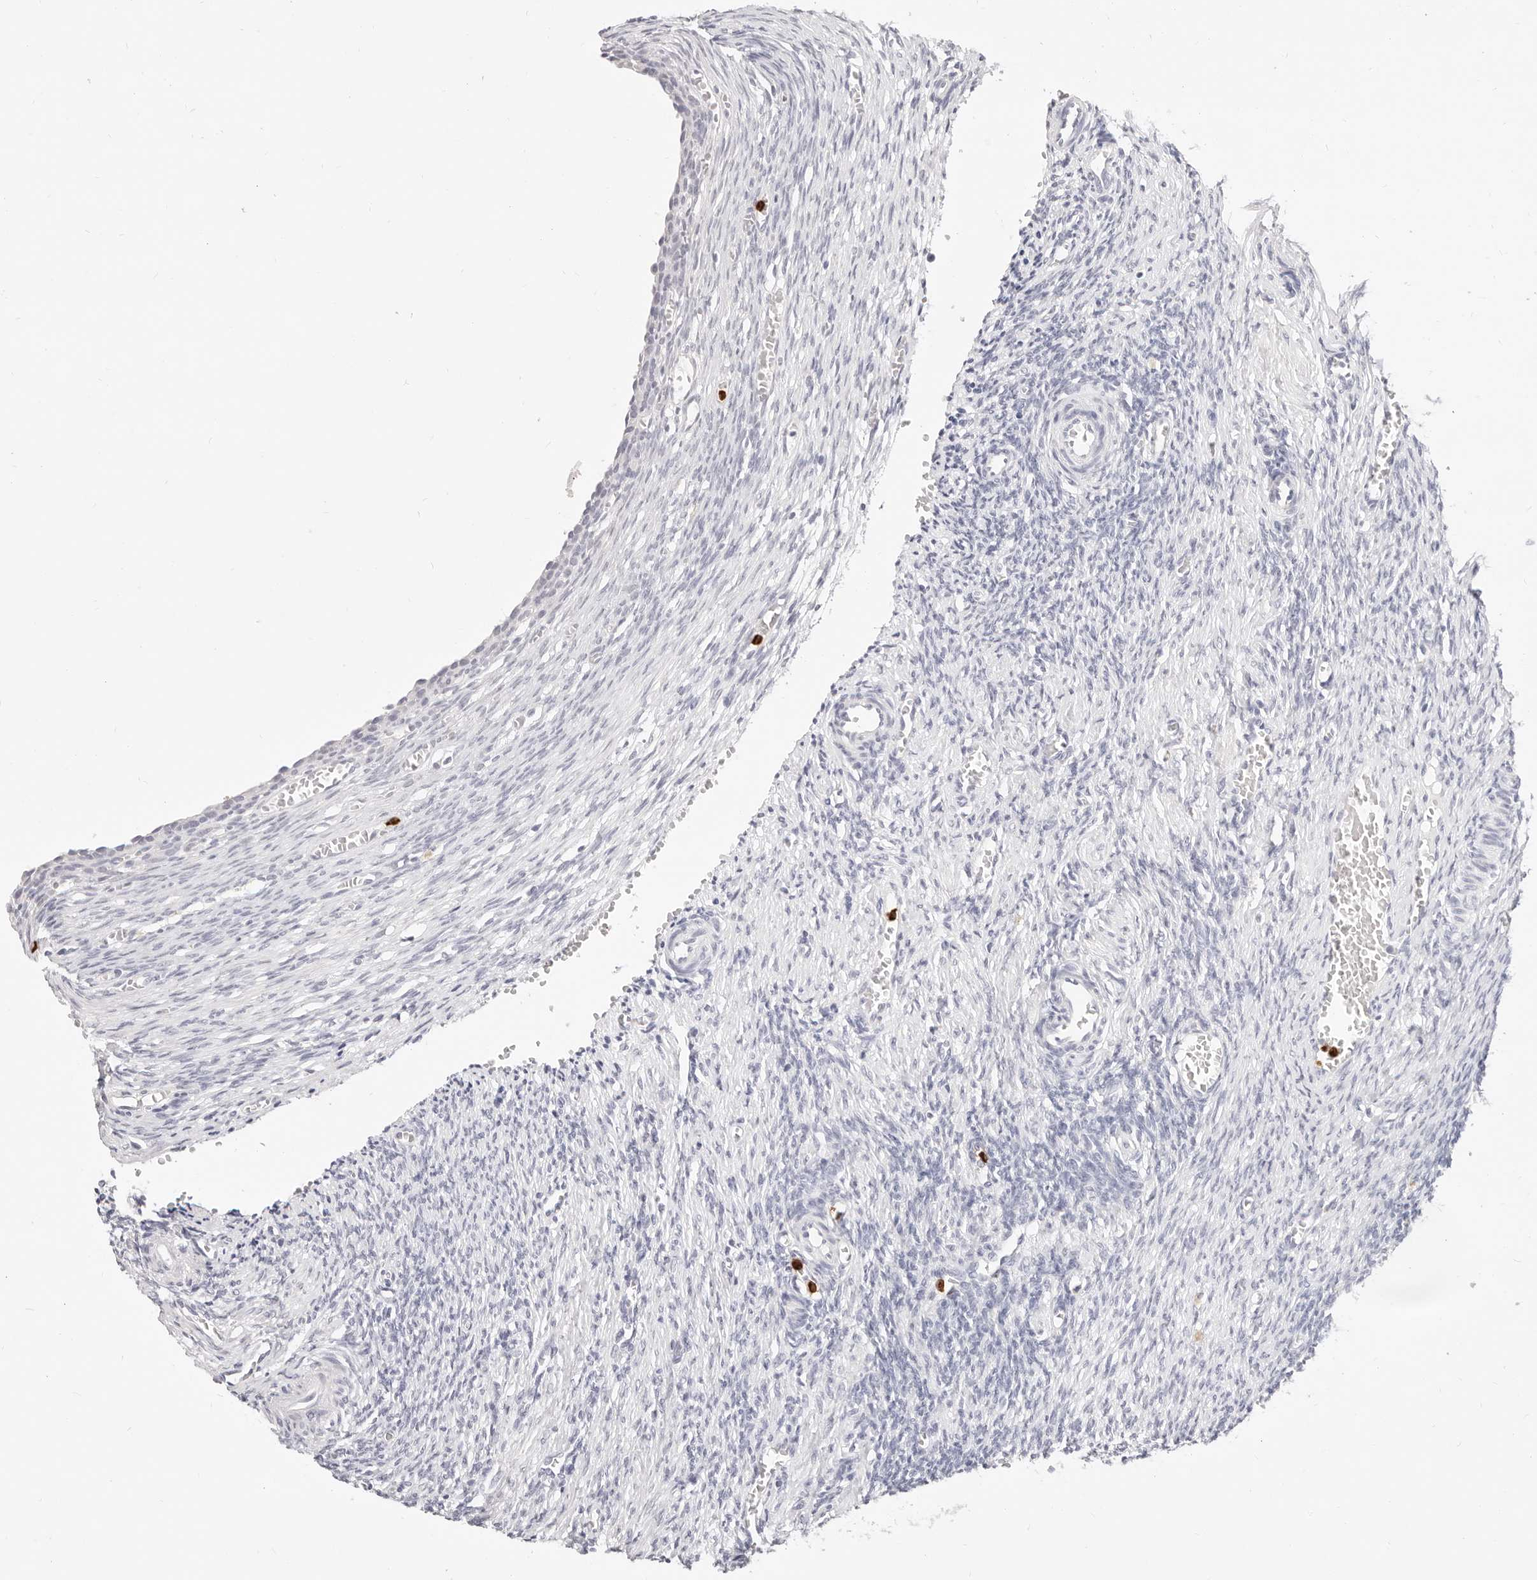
{"staining": {"intensity": "negative", "quantity": "none", "location": "none"}, "tissue": "ovary", "cell_type": "Follicle cells", "image_type": "normal", "snomed": [{"axis": "morphology", "description": "Normal tissue, NOS"}, {"axis": "topography", "description": "Ovary"}], "caption": "Follicle cells show no significant protein positivity in unremarkable ovary. (DAB (3,3'-diaminobenzidine) immunohistochemistry with hematoxylin counter stain).", "gene": "CAMP", "patient": {"sex": "female", "age": 27}}